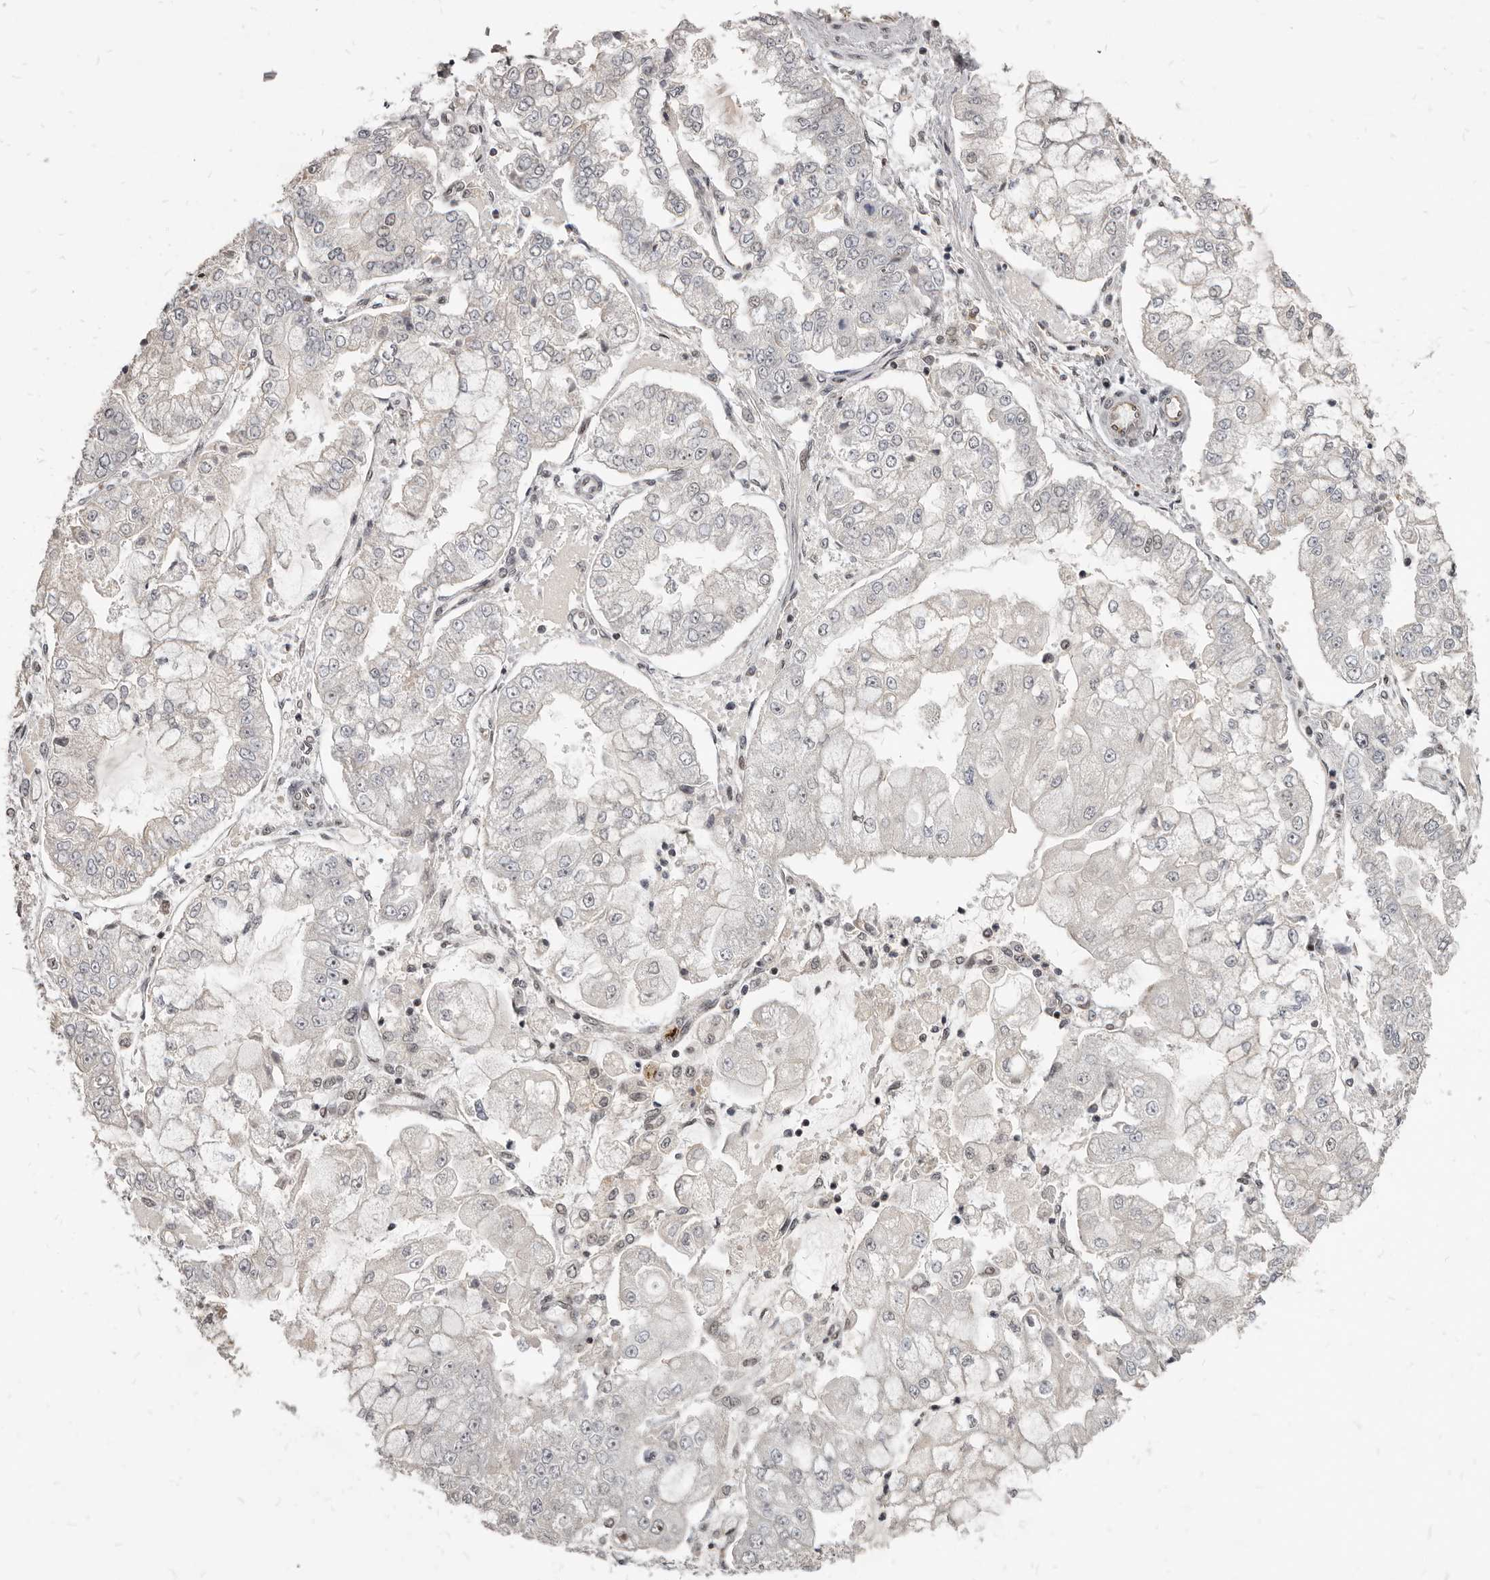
{"staining": {"intensity": "negative", "quantity": "none", "location": "none"}, "tissue": "stomach cancer", "cell_type": "Tumor cells", "image_type": "cancer", "snomed": [{"axis": "morphology", "description": "Adenocarcinoma, NOS"}, {"axis": "topography", "description": "Stomach"}], "caption": "IHC of stomach cancer (adenocarcinoma) shows no positivity in tumor cells.", "gene": "ATF5", "patient": {"sex": "male", "age": 76}}